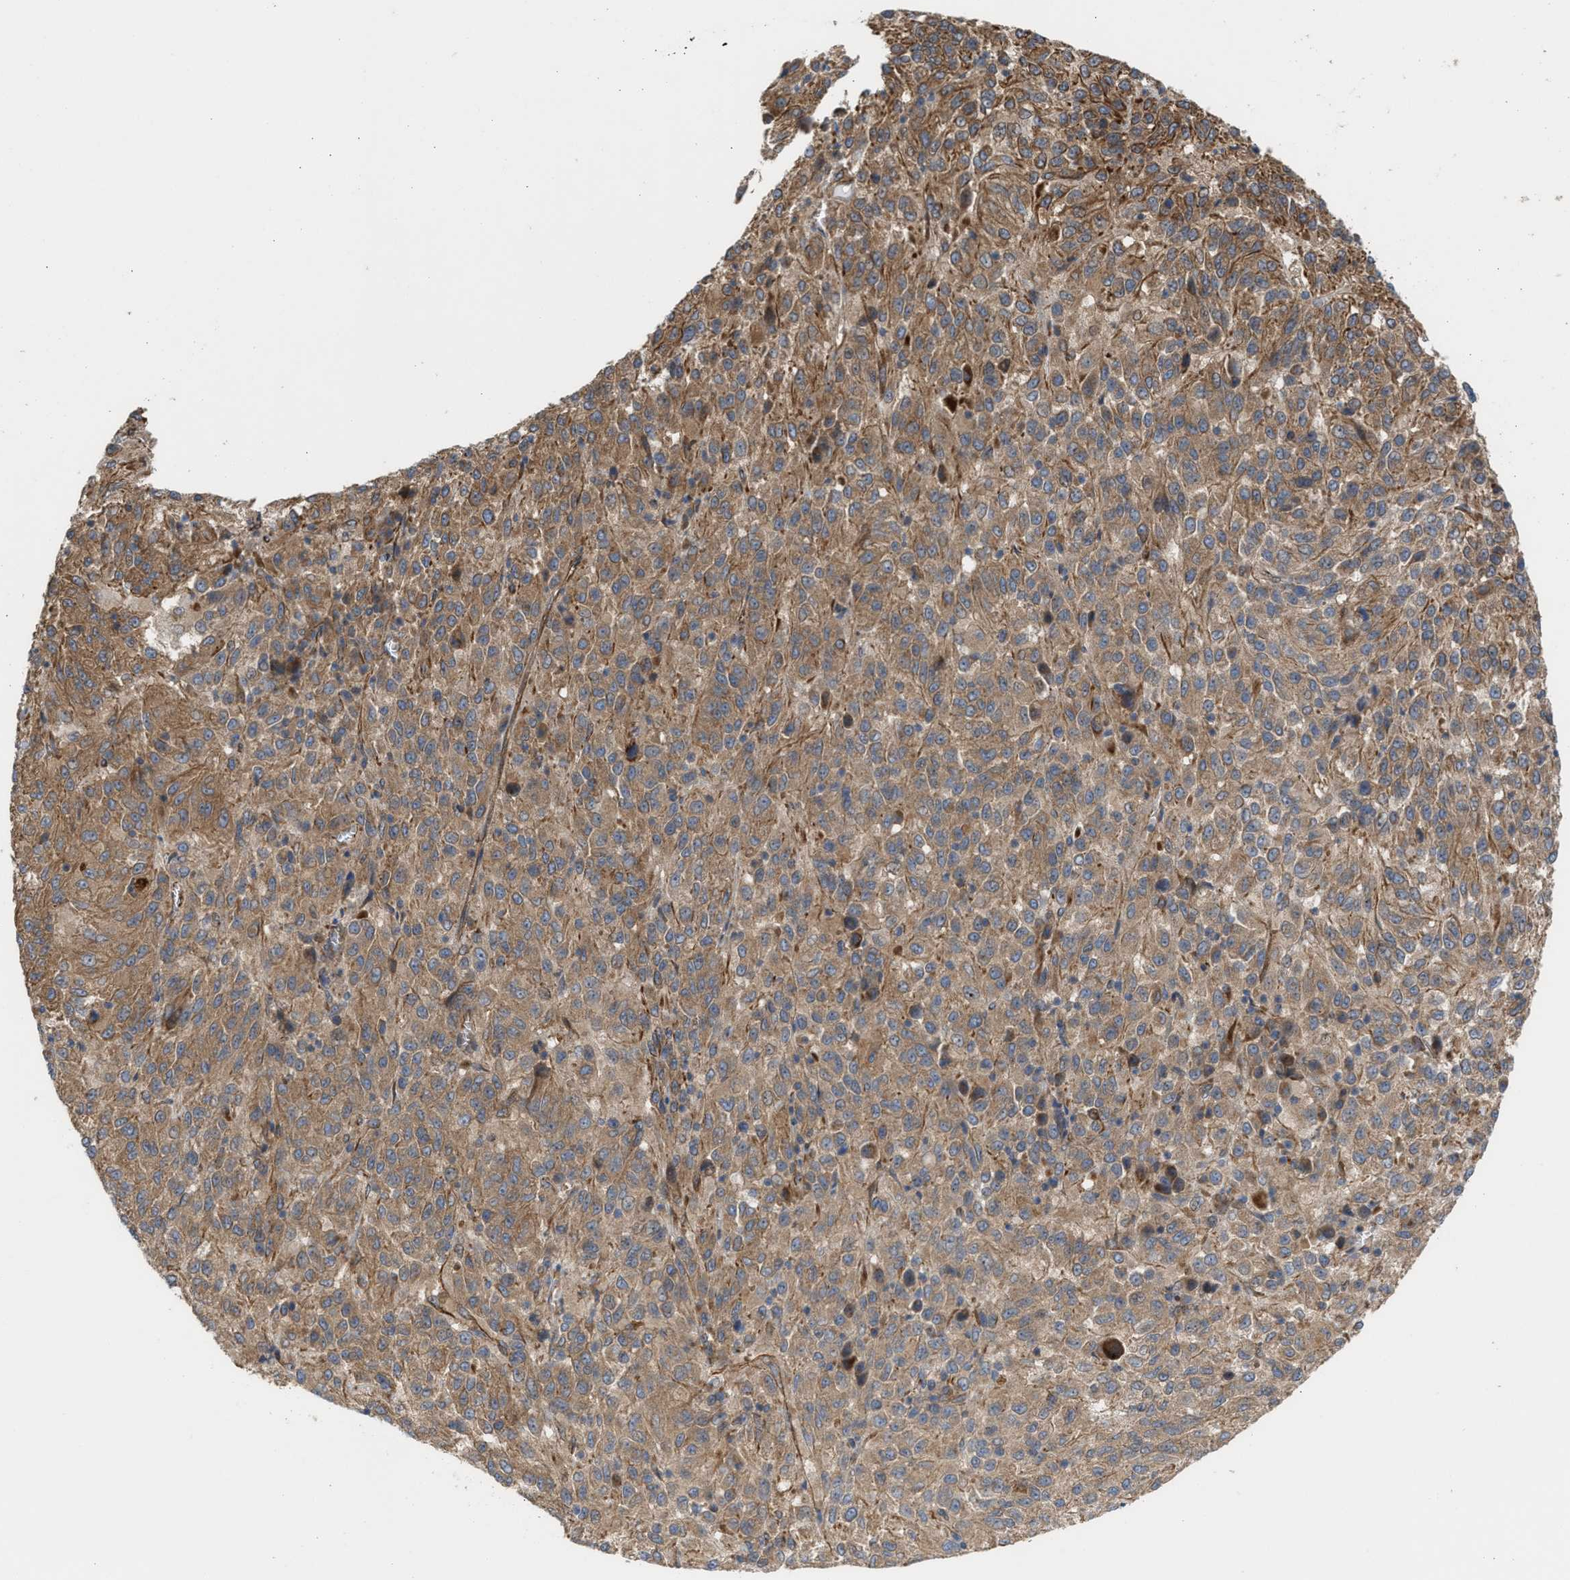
{"staining": {"intensity": "moderate", "quantity": ">75%", "location": "cytoplasmic/membranous"}, "tissue": "melanoma", "cell_type": "Tumor cells", "image_type": "cancer", "snomed": [{"axis": "morphology", "description": "Malignant melanoma, Metastatic site"}, {"axis": "topography", "description": "Lung"}], "caption": "This is a photomicrograph of immunohistochemistry staining of melanoma, which shows moderate positivity in the cytoplasmic/membranous of tumor cells.", "gene": "EPS15L1", "patient": {"sex": "male", "age": 64}}